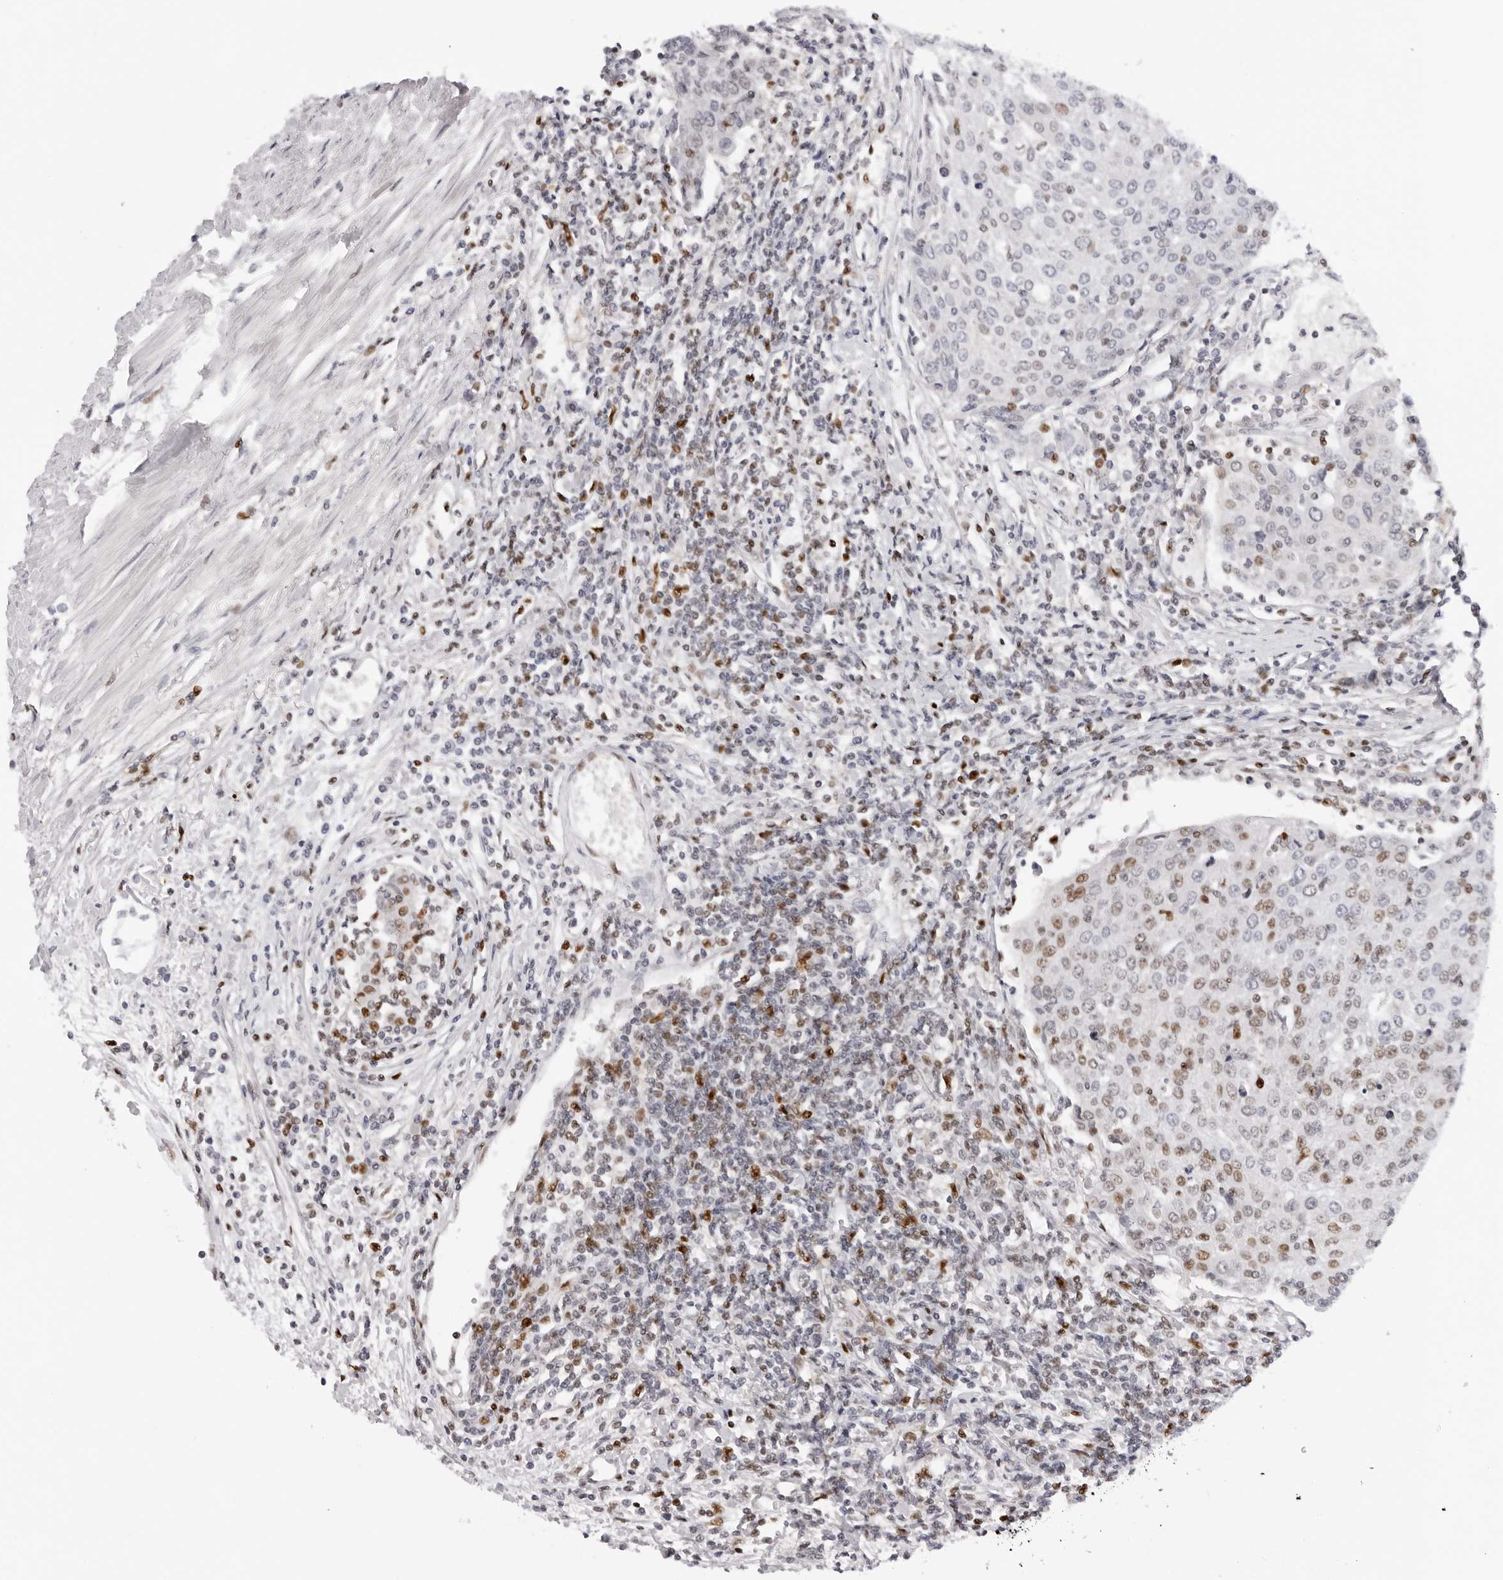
{"staining": {"intensity": "moderate", "quantity": "<25%", "location": "nuclear"}, "tissue": "urothelial cancer", "cell_type": "Tumor cells", "image_type": "cancer", "snomed": [{"axis": "morphology", "description": "Urothelial carcinoma, High grade"}, {"axis": "topography", "description": "Urinary bladder"}], "caption": "The image shows a brown stain indicating the presence of a protein in the nuclear of tumor cells in urothelial carcinoma (high-grade).", "gene": "OGG1", "patient": {"sex": "female", "age": 85}}